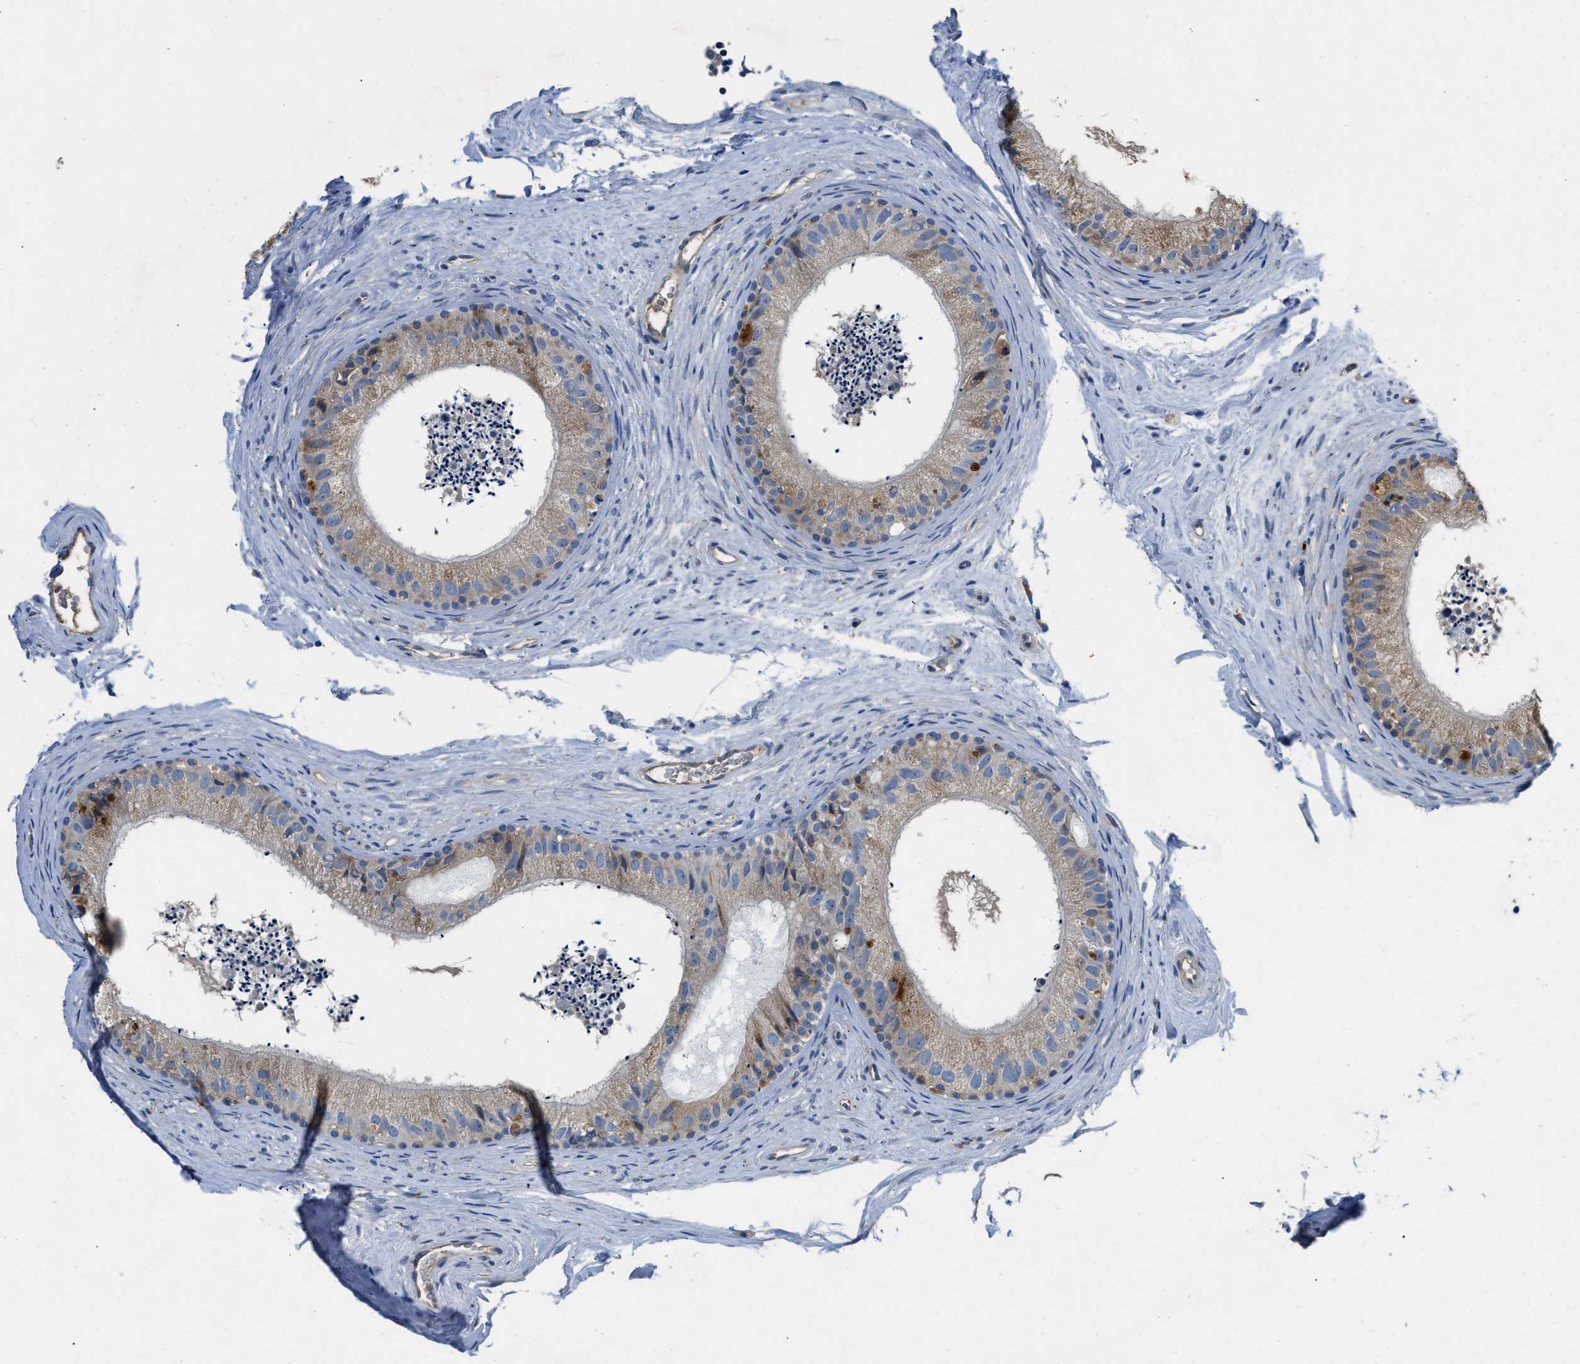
{"staining": {"intensity": "weak", "quantity": ">75%", "location": "cytoplasmic/membranous"}, "tissue": "epididymis", "cell_type": "Glandular cells", "image_type": "normal", "snomed": [{"axis": "morphology", "description": "Normal tissue, NOS"}, {"axis": "topography", "description": "Epididymis"}], "caption": "Immunohistochemistry of normal epididymis demonstrates low levels of weak cytoplasmic/membranous positivity in about >75% of glandular cells. (DAB IHC with brightfield microscopy, high magnification).", "gene": "GGCX", "patient": {"sex": "male", "age": 56}}